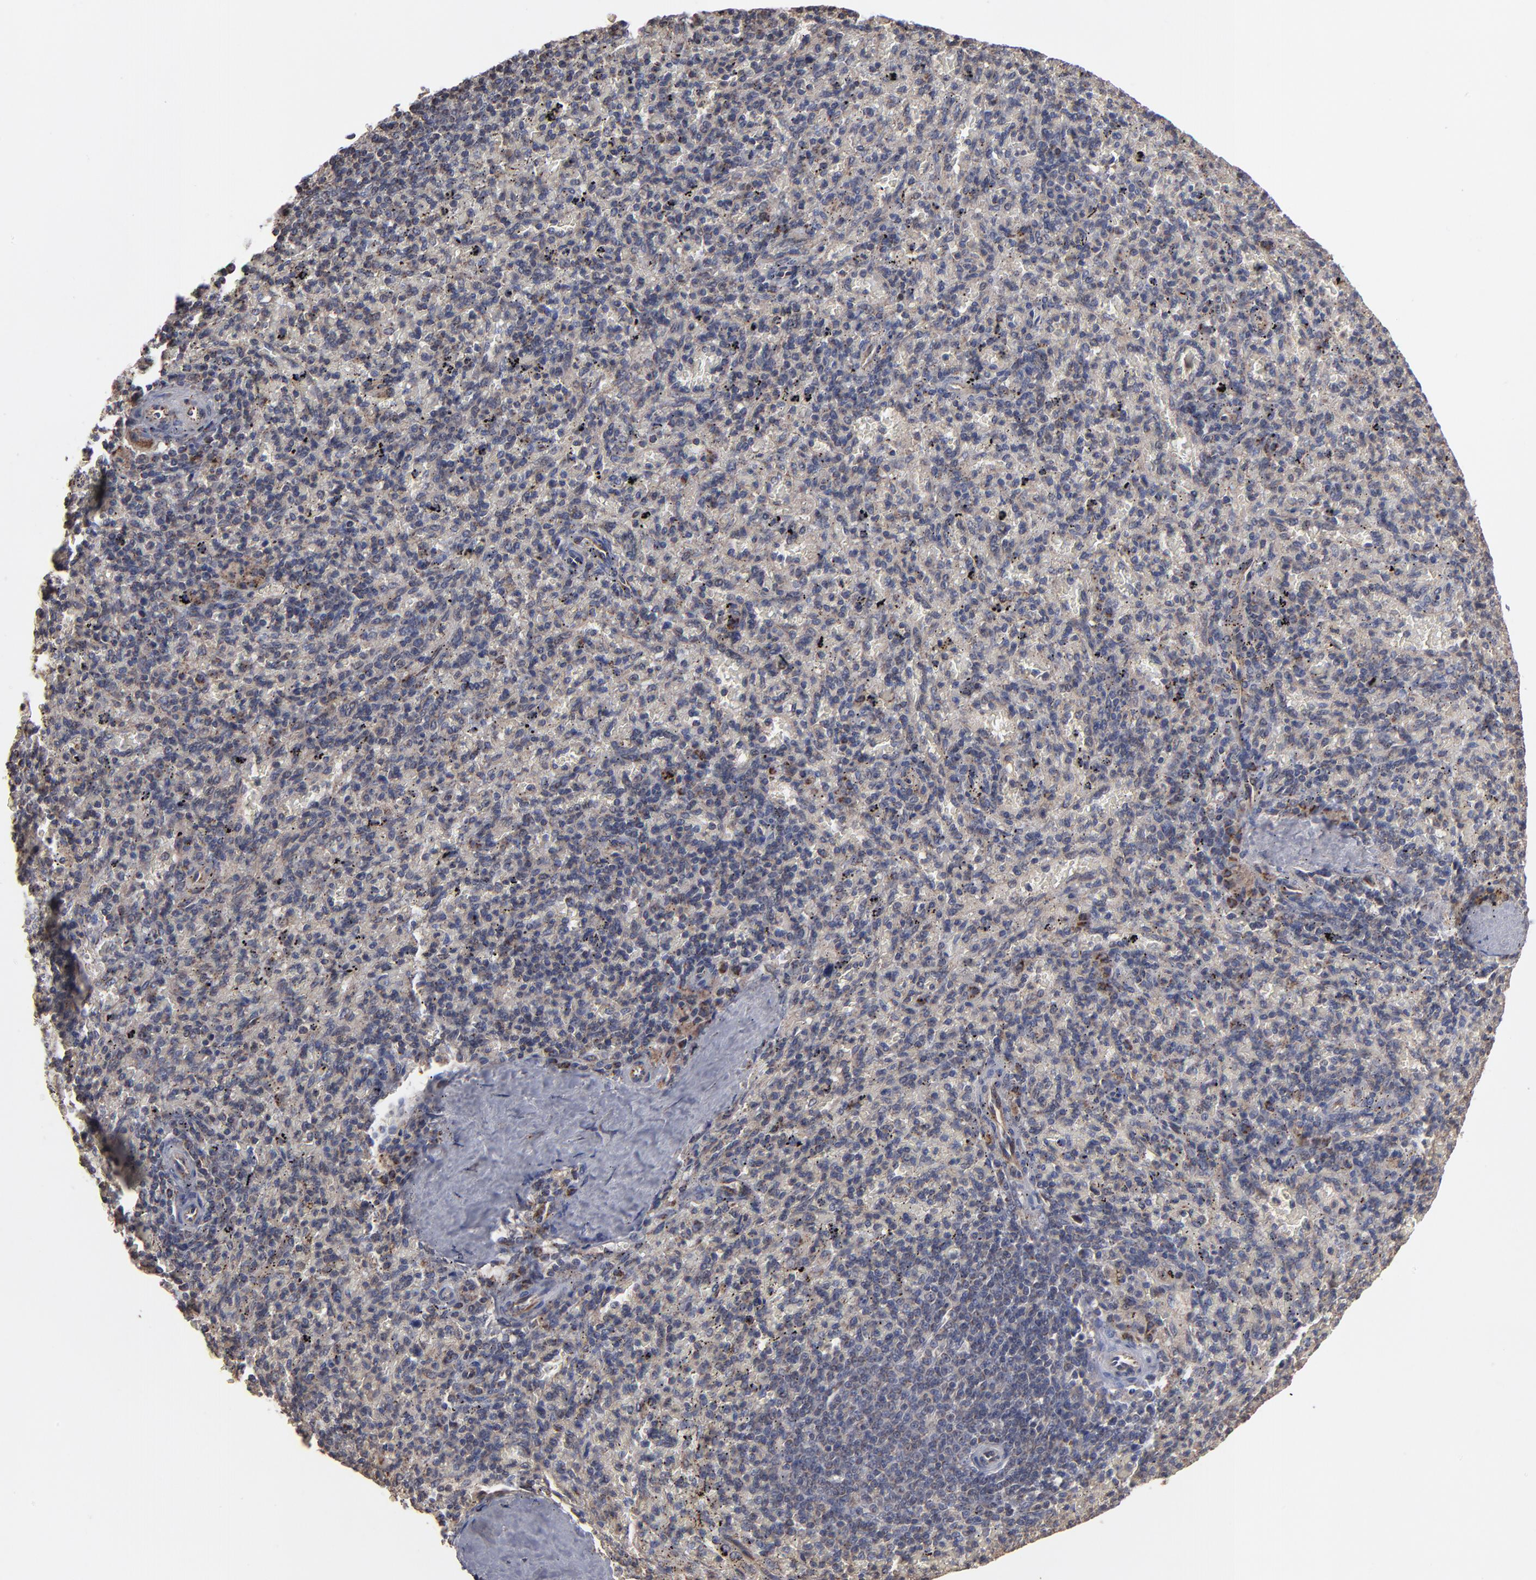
{"staining": {"intensity": "moderate", "quantity": "<25%", "location": "cytoplasmic/membranous"}, "tissue": "spleen", "cell_type": "Cells in red pulp", "image_type": "normal", "snomed": [{"axis": "morphology", "description": "Normal tissue, NOS"}, {"axis": "topography", "description": "Spleen"}], "caption": "A high-resolution micrograph shows IHC staining of benign spleen, which shows moderate cytoplasmic/membranous positivity in about <25% of cells in red pulp. The staining is performed using DAB (3,3'-diaminobenzidine) brown chromogen to label protein expression. The nuclei are counter-stained blue using hematoxylin.", "gene": "MIPOL1", "patient": {"sex": "female", "age": 43}}